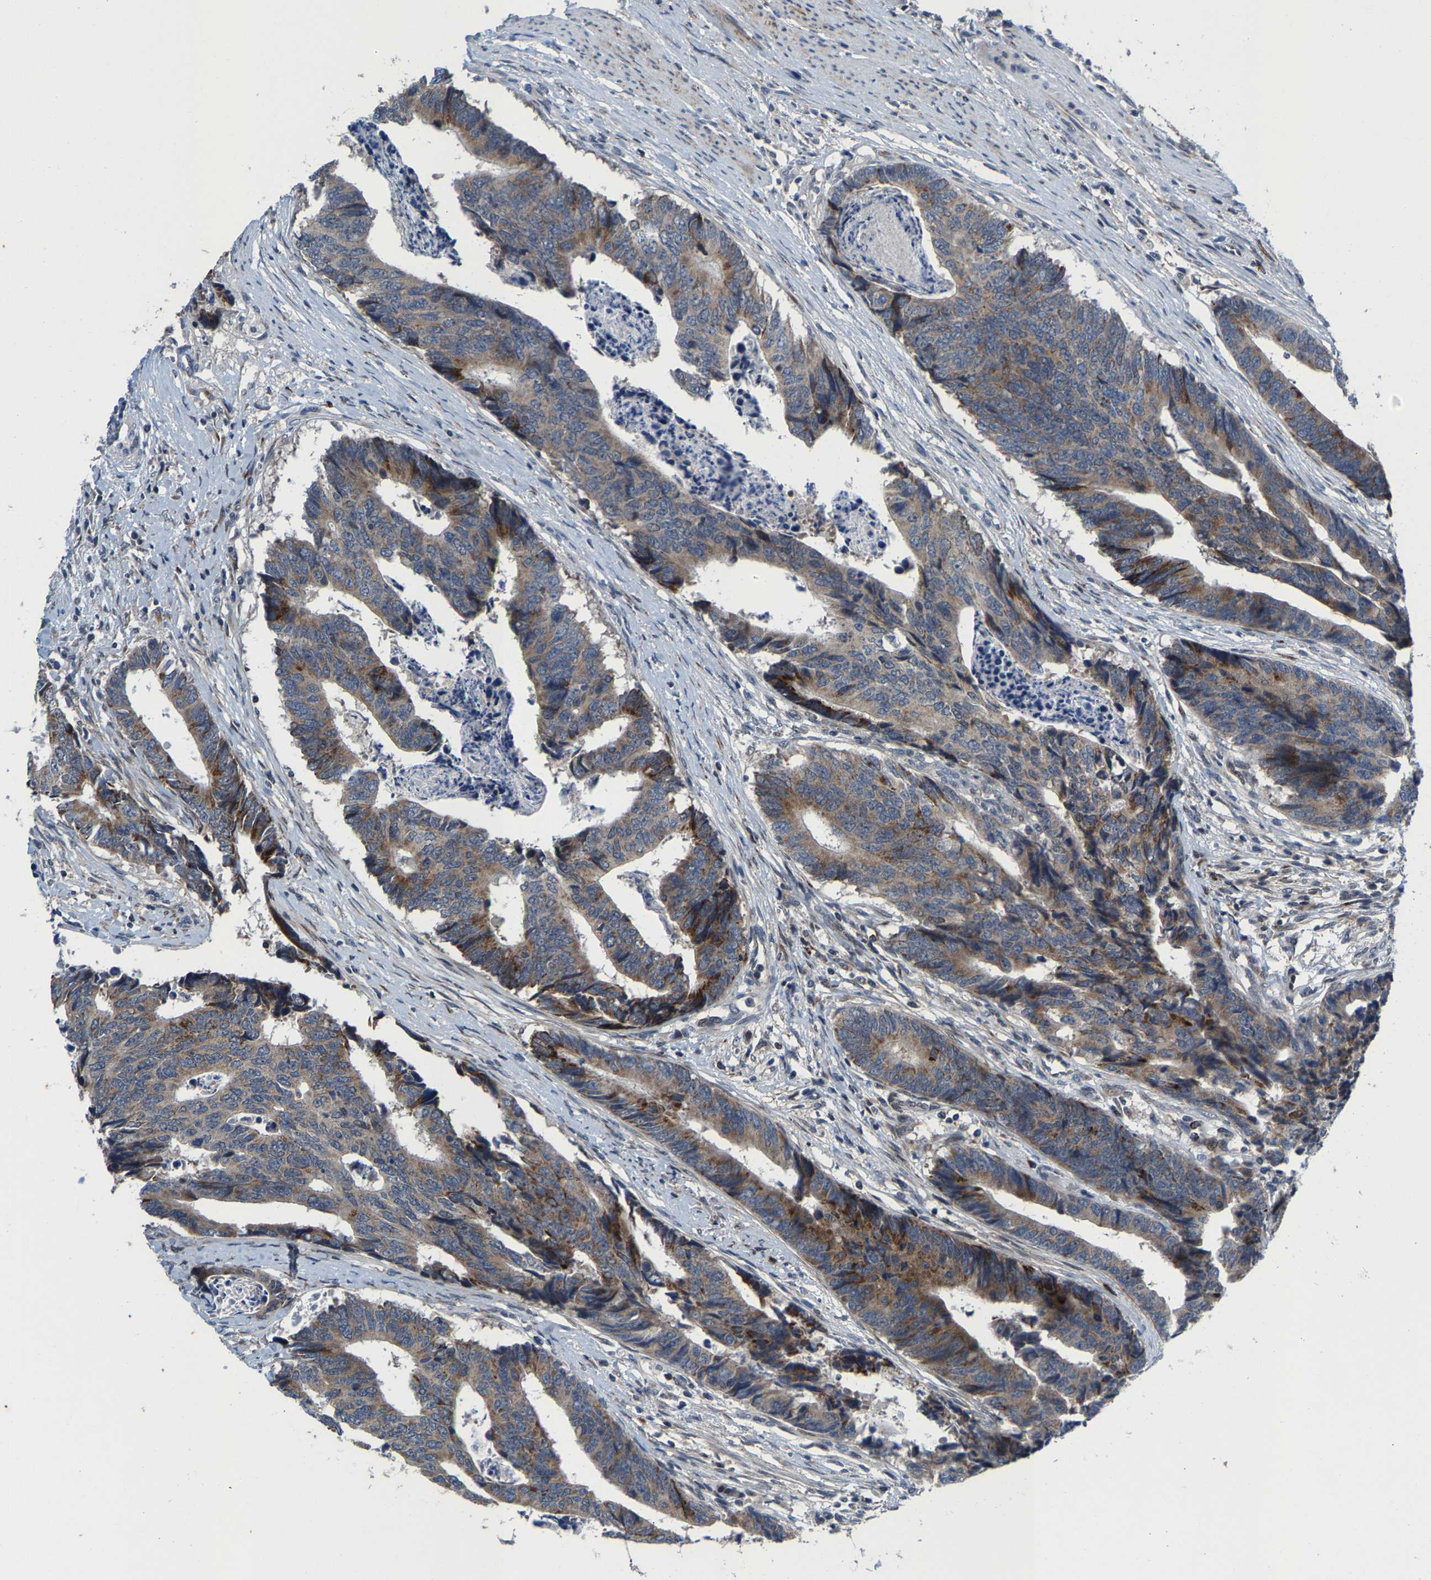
{"staining": {"intensity": "moderate", "quantity": "25%-75%", "location": "cytoplasmic/membranous"}, "tissue": "colorectal cancer", "cell_type": "Tumor cells", "image_type": "cancer", "snomed": [{"axis": "morphology", "description": "Adenocarcinoma, NOS"}, {"axis": "topography", "description": "Rectum"}], "caption": "Colorectal cancer (adenocarcinoma) tissue demonstrates moderate cytoplasmic/membranous expression in approximately 25%-75% of tumor cells", "gene": "TDRKH", "patient": {"sex": "male", "age": 84}}